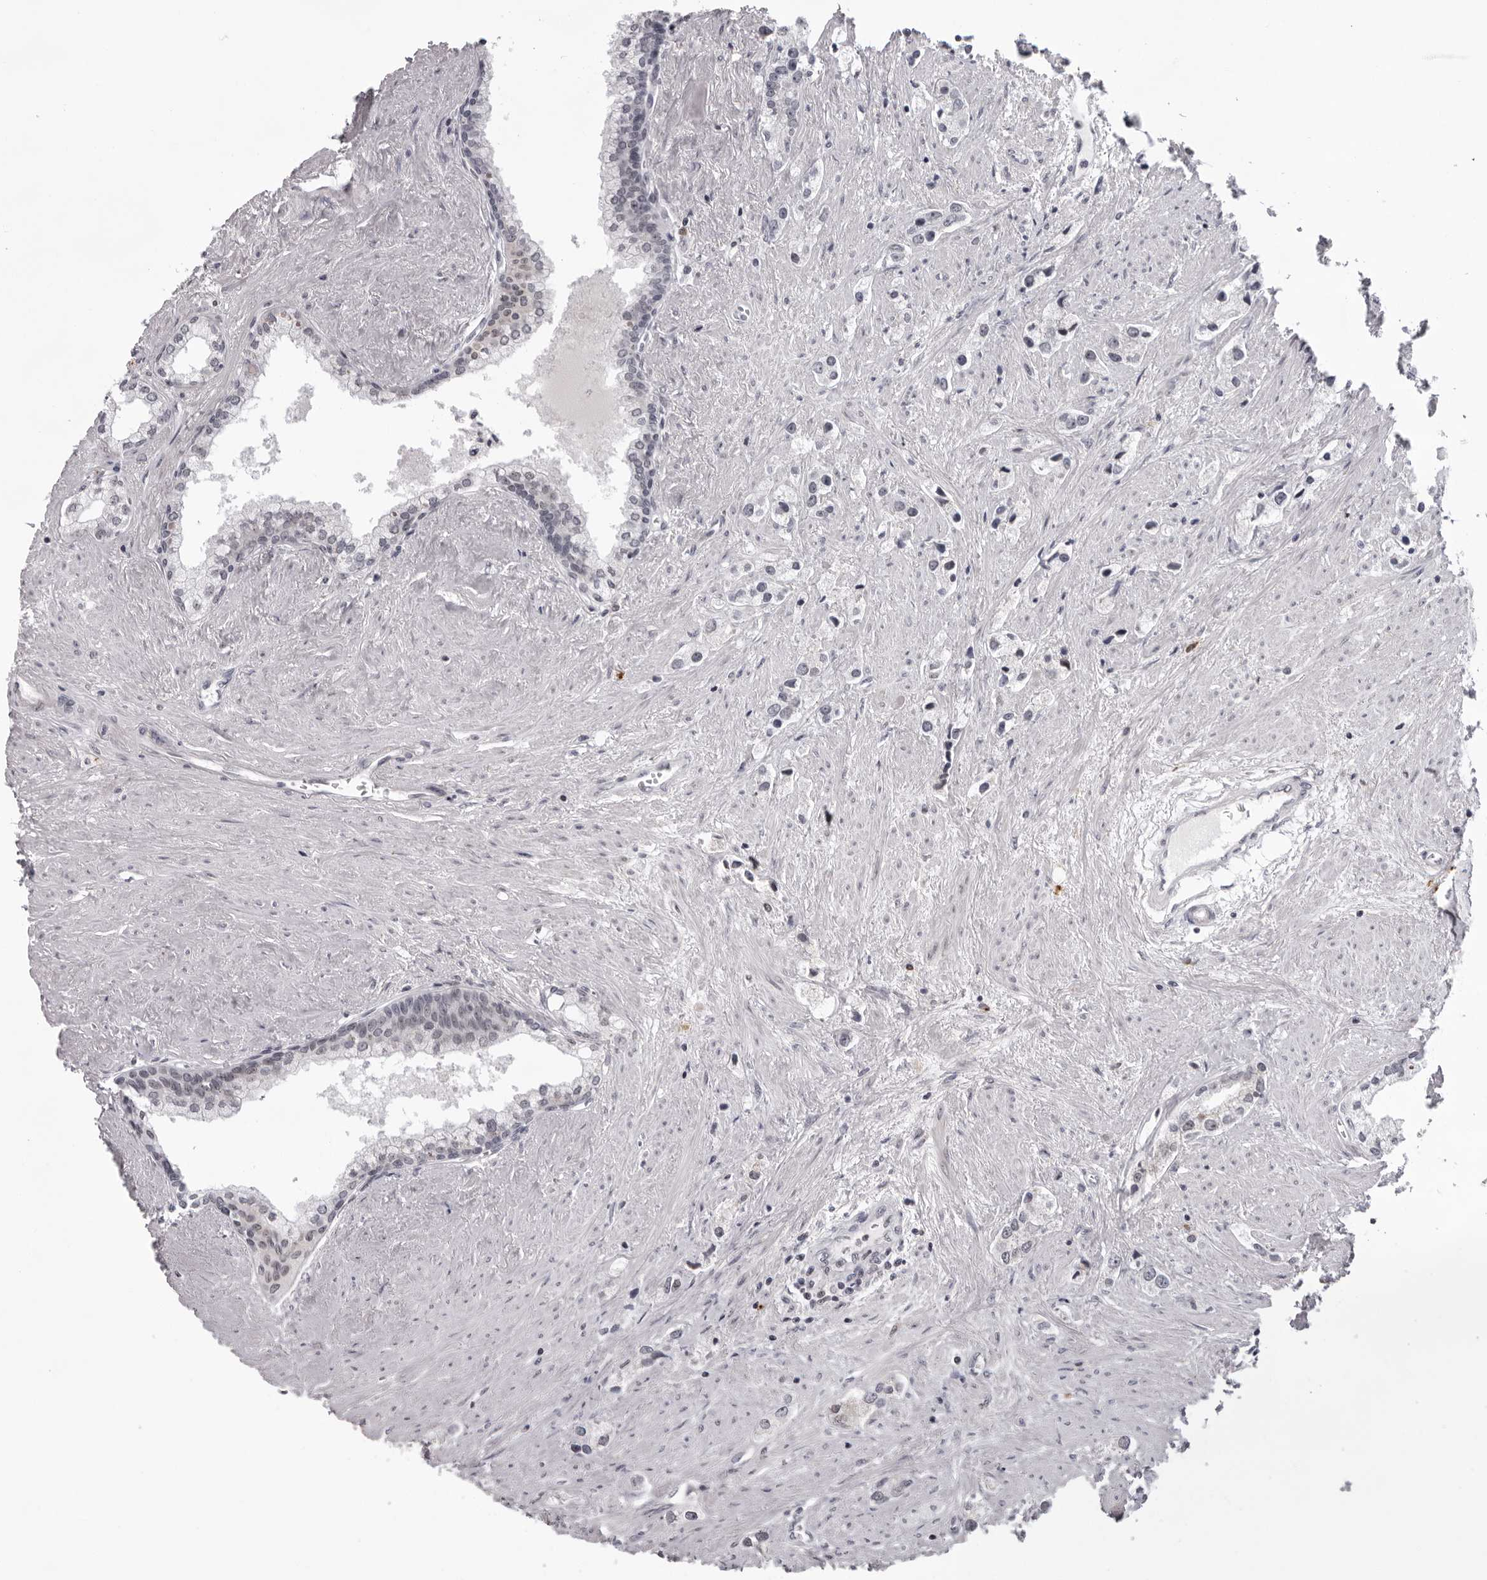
{"staining": {"intensity": "negative", "quantity": "none", "location": "none"}, "tissue": "prostate cancer", "cell_type": "Tumor cells", "image_type": "cancer", "snomed": [{"axis": "morphology", "description": "Adenocarcinoma, High grade"}, {"axis": "topography", "description": "Prostate"}], "caption": "Immunohistochemistry photomicrograph of neoplastic tissue: human high-grade adenocarcinoma (prostate) stained with DAB (3,3'-diaminobenzidine) reveals no significant protein positivity in tumor cells. Nuclei are stained in blue.", "gene": "EXOSC10", "patient": {"sex": "male", "age": 66}}